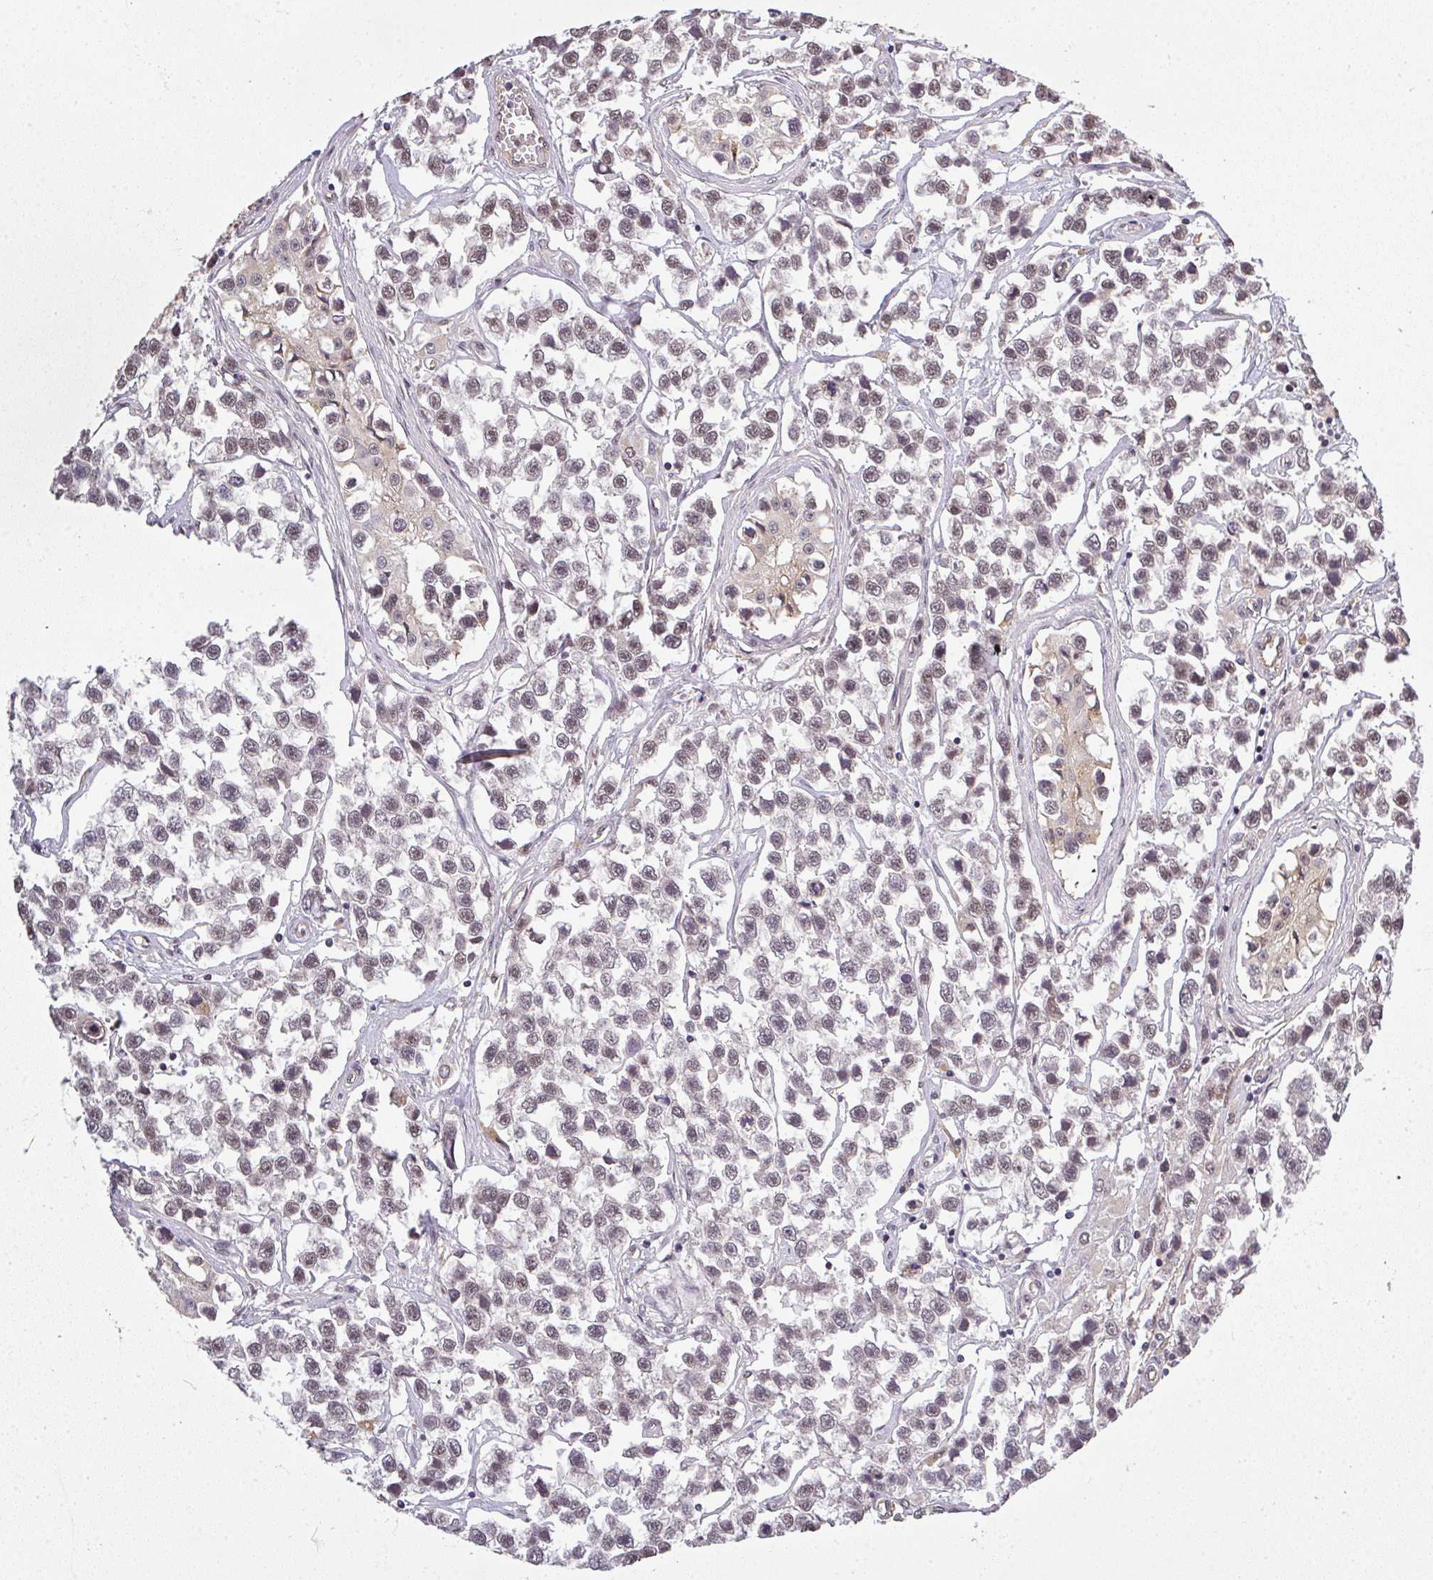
{"staining": {"intensity": "weak", "quantity": "<25%", "location": "nuclear"}, "tissue": "testis cancer", "cell_type": "Tumor cells", "image_type": "cancer", "snomed": [{"axis": "morphology", "description": "Seminoma, NOS"}, {"axis": "topography", "description": "Testis"}], "caption": "High power microscopy image of an immunohistochemistry (IHC) image of testis seminoma, revealing no significant staining in tumor cells. (Immunohistochemistry (ihc), brightfield microscopy, high magnification).", "gene": "FAM153A", "patient": {"sex": "male", "age": 26}}